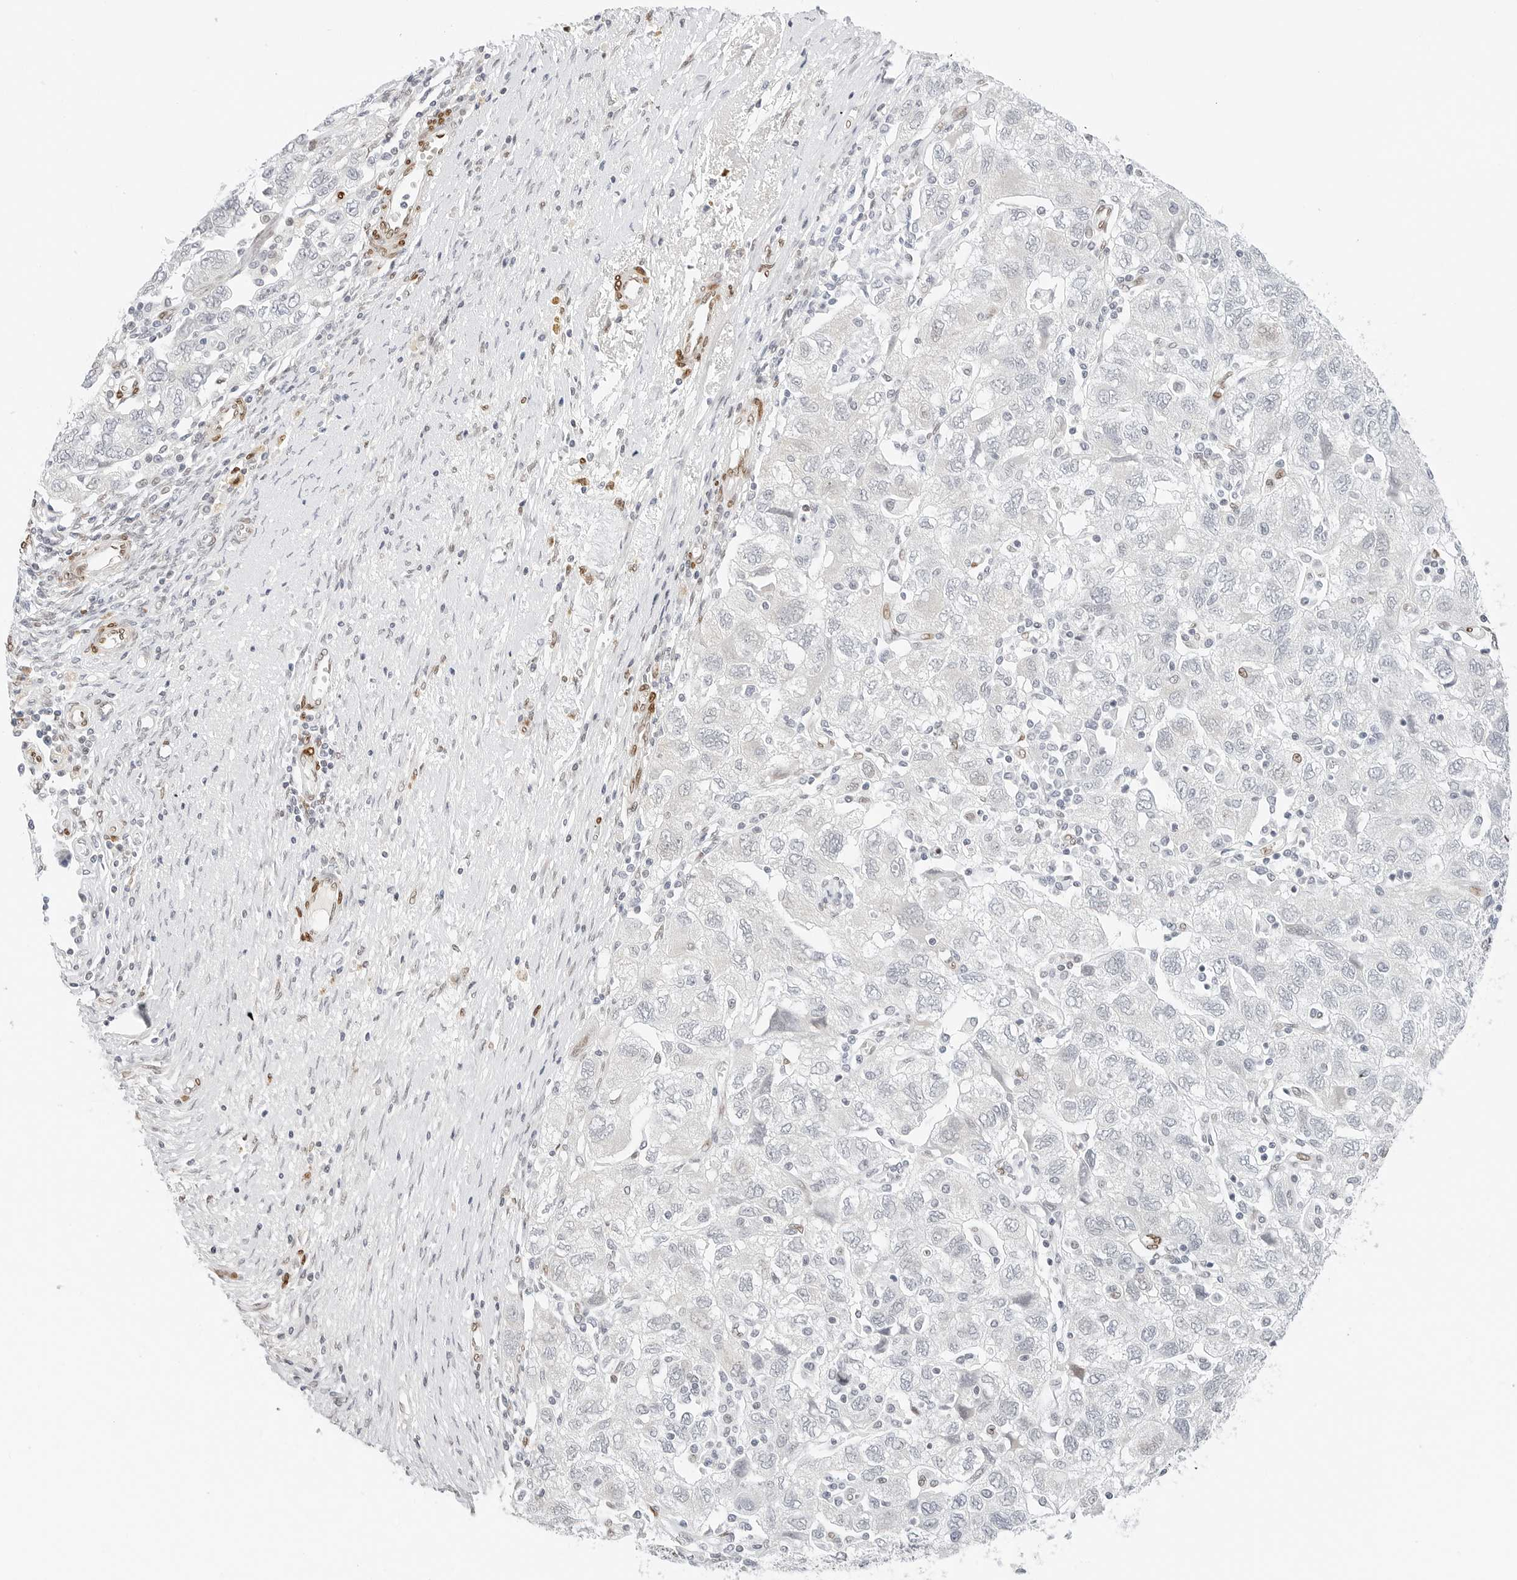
{"staining": {"intensity": "negative", "quantity": "none", "location": "none"}, "tissue": "ovarian cancer", "cell_type": "Tumor cells", "image_type": "cancer", "snomed": [{"axis": "morphology", "description": "Carcinoma, NOS"}, {"axis": "morphology", "description": "Cystadenocarcinoma, serous, NOS"}, {"axis": "topography", "description": "Ovary"}], "caption": "The immunohistochemistry image has no significant staining in tumor cells of ovarian cancer (serous cystadenocarcinoma) tissue.", "gene": "SPIDR", "patient": {"sex": "female", "age": 69}}